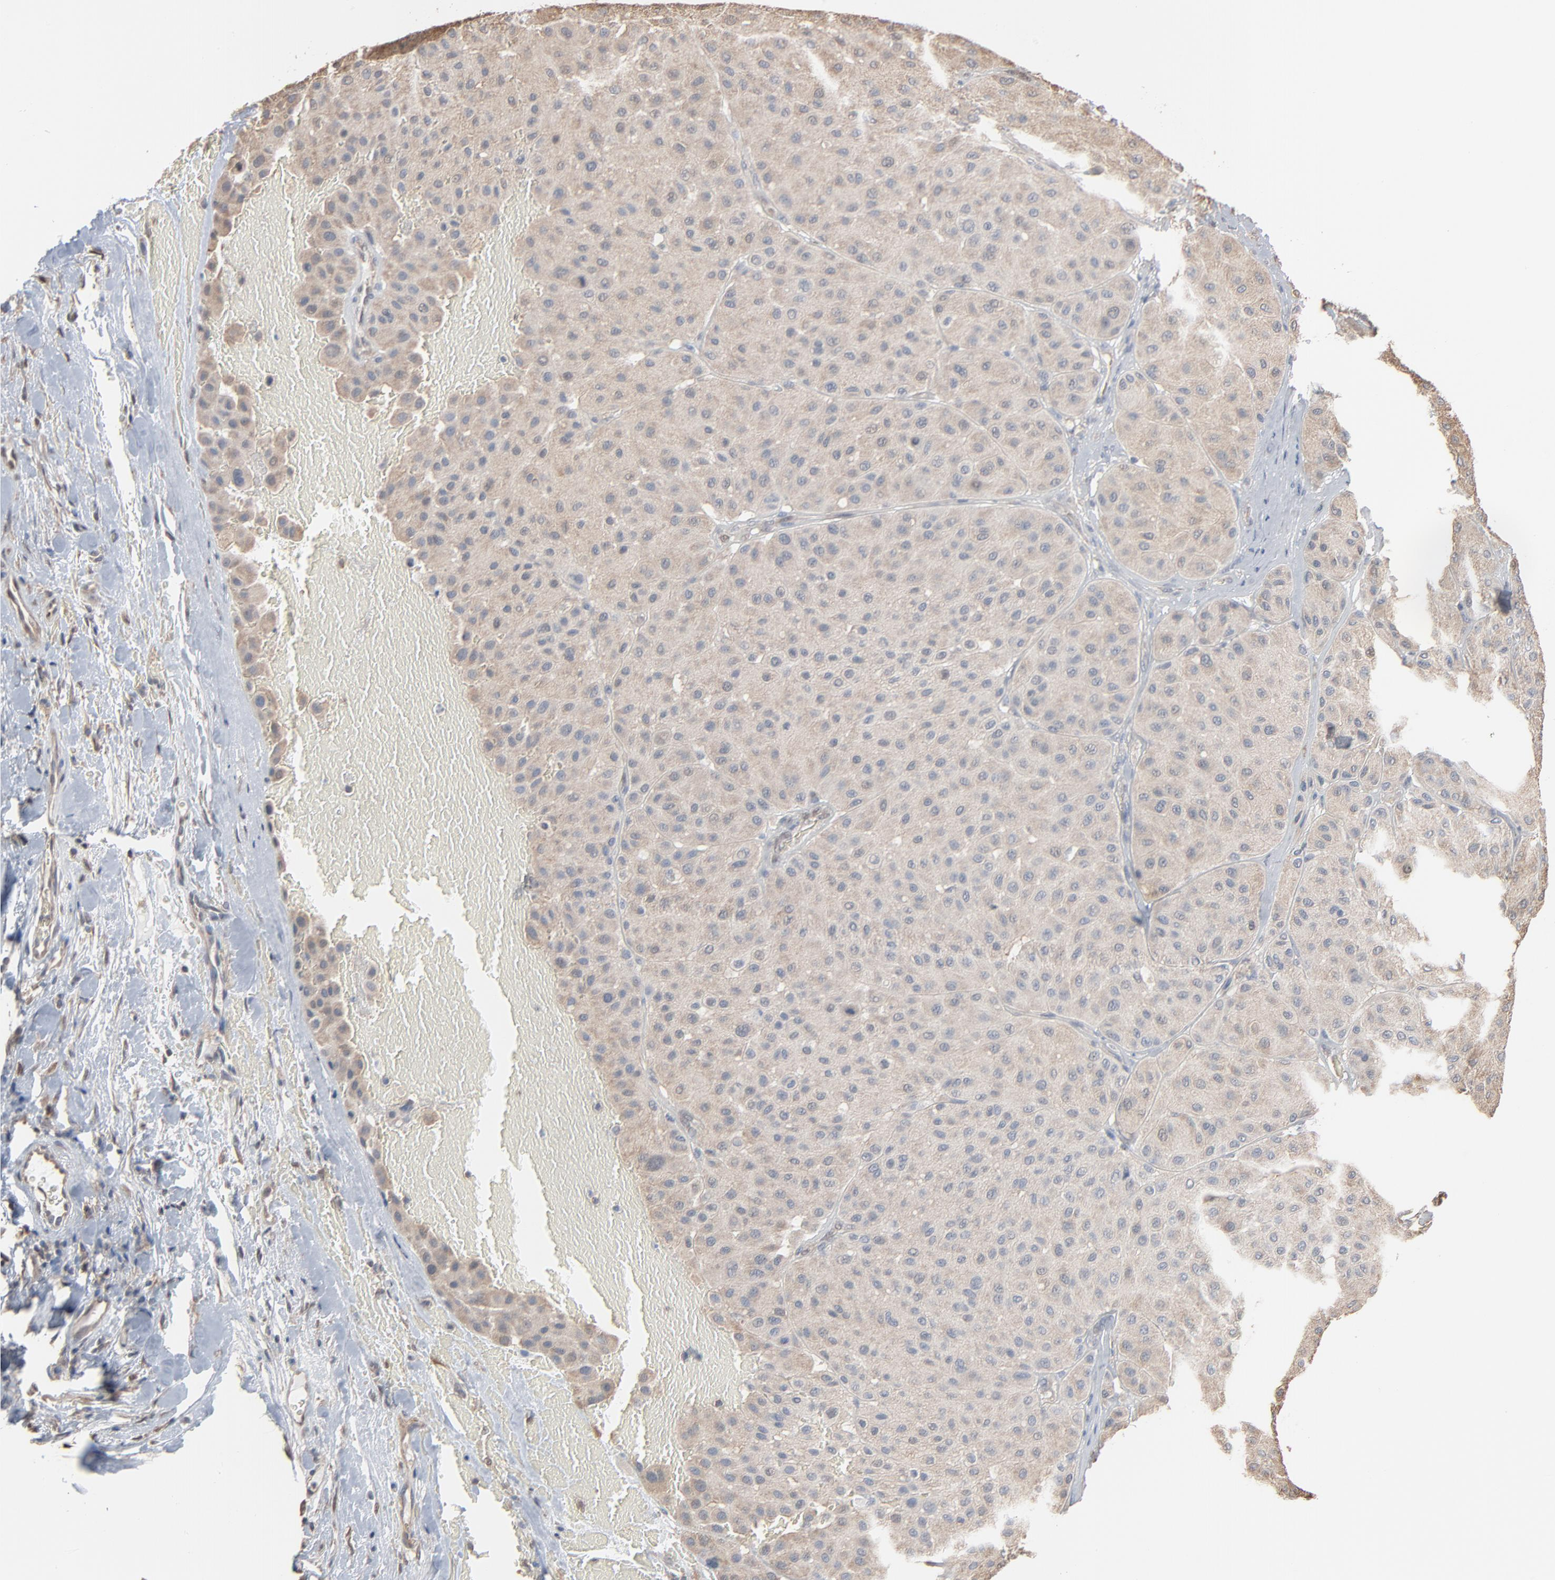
{"staining": {"intensity": "weak", "quantity": ">75%", "location": "cytoplasmic/membranous"}, "tissue": "melanoma", "cell_type": "Tumor cells", "image_type": "cancer", "snomed": [{"axis": "morphology", "description": "Normal tissue, NOS"}, {"axis": "morphology", "description": "Malignant melanoma, Metastatic site"}, {"axis": "topography", "description": "Skin"}], "caption": "A brown stain highlights weak cytoplasmic/membranous staining of a protein in melanoma tumor cells.", "gene": "CCT5", "patient": {"sex": "male", "age": 41}}